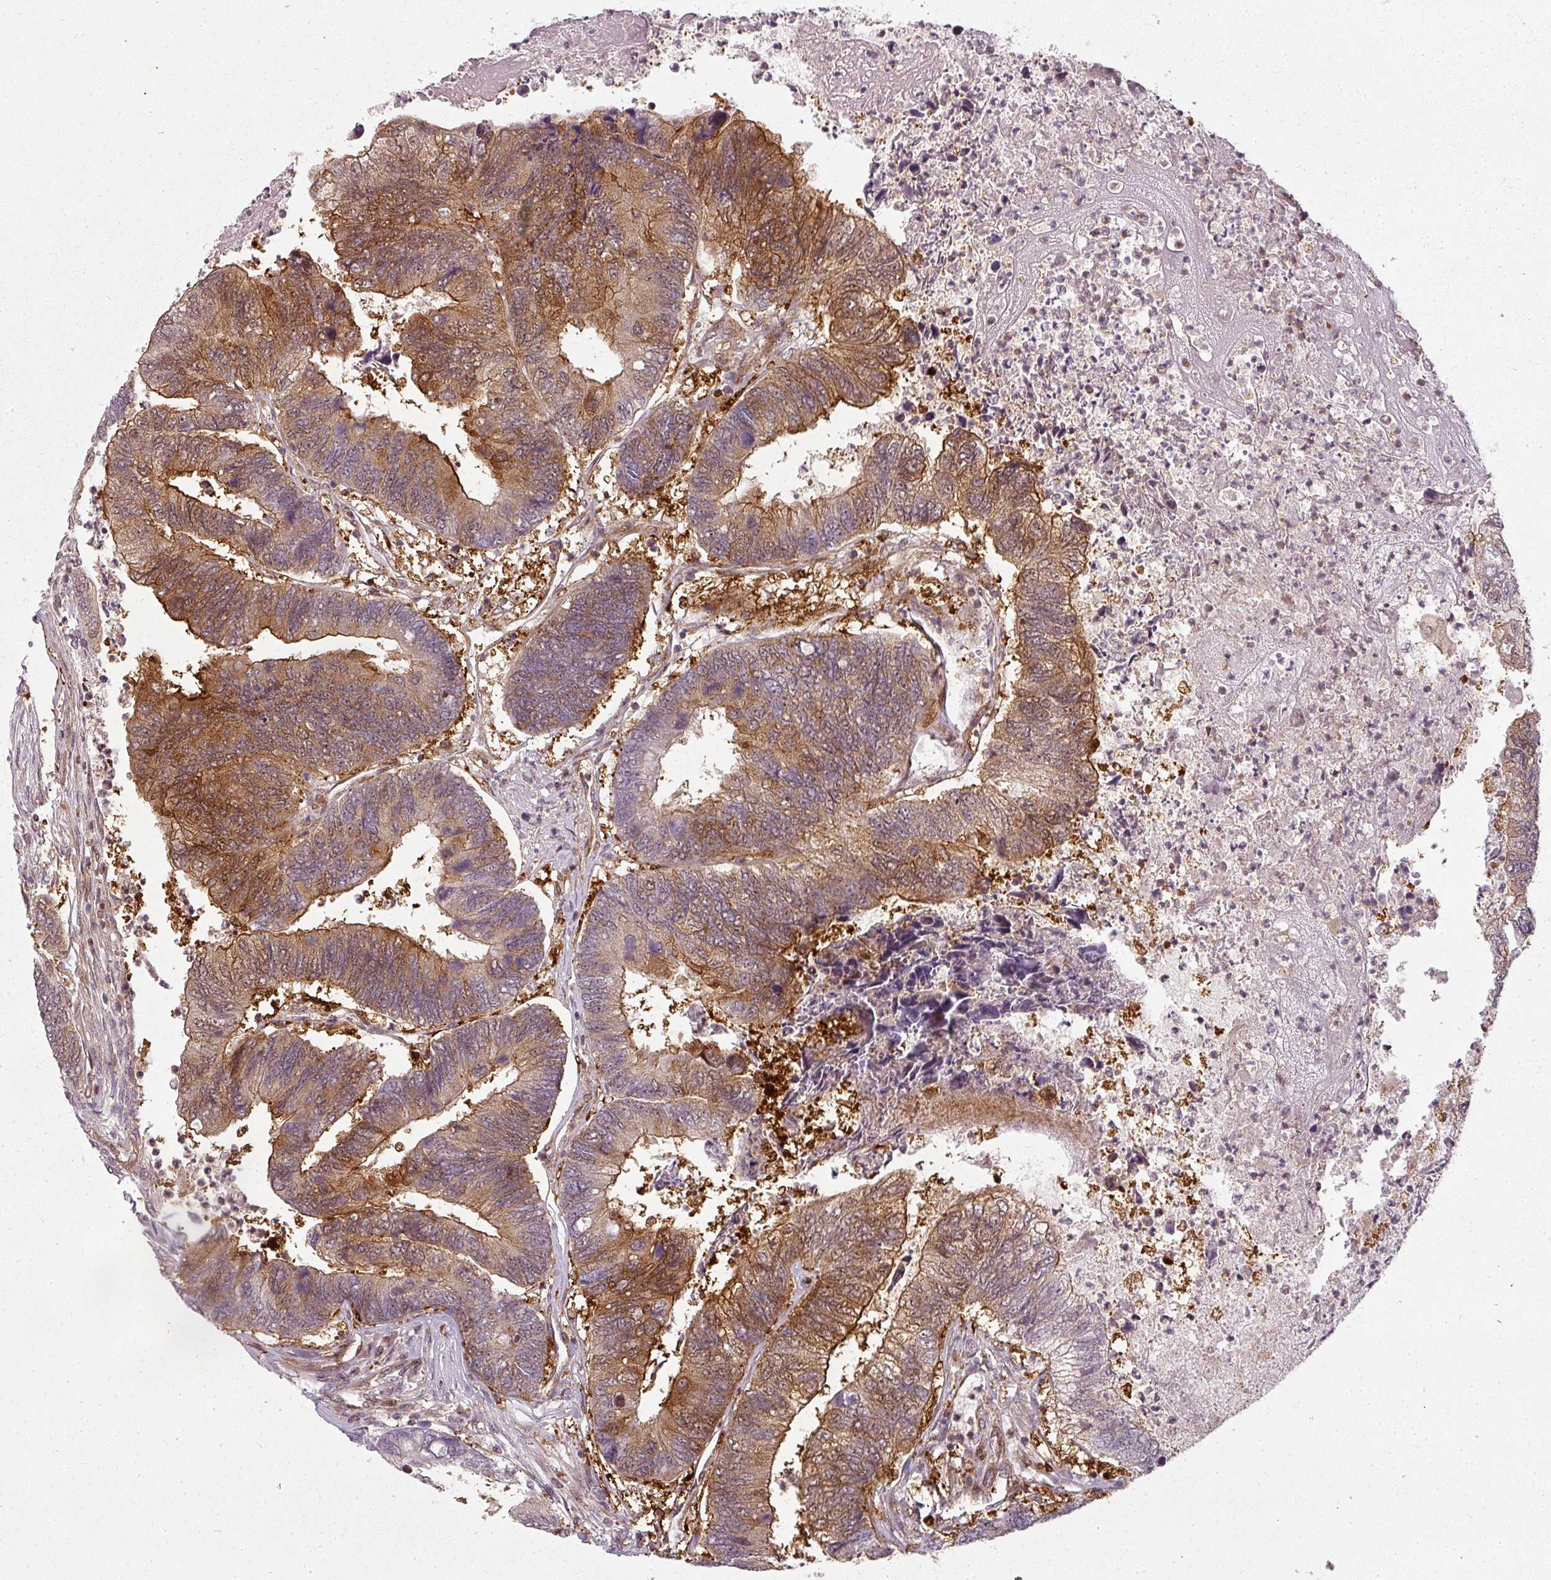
{"staining": {"intensity": "moderate", "quantity": ">75%", "location": "cytoplasmic/membranous,nuclear"}, "tissue": "colorectal cancer", "cell_type": "Tumor cells", "image_type": "cancer", "snomed": [{"axis": "morphology", "description": "Adenocarcinoma, NOS"}, {"axis": "topography", "description": "Colon"}], "caption": "Moderate cytoplasmic/membranous and nuclear positivity for a protein is identified in approximately >75% of tumor cells of colorectal adenocarcinoma using immunohistochemistry (IHC).", "gene": "CLIC1", "patient": {"sex": "female", "age": 67}}